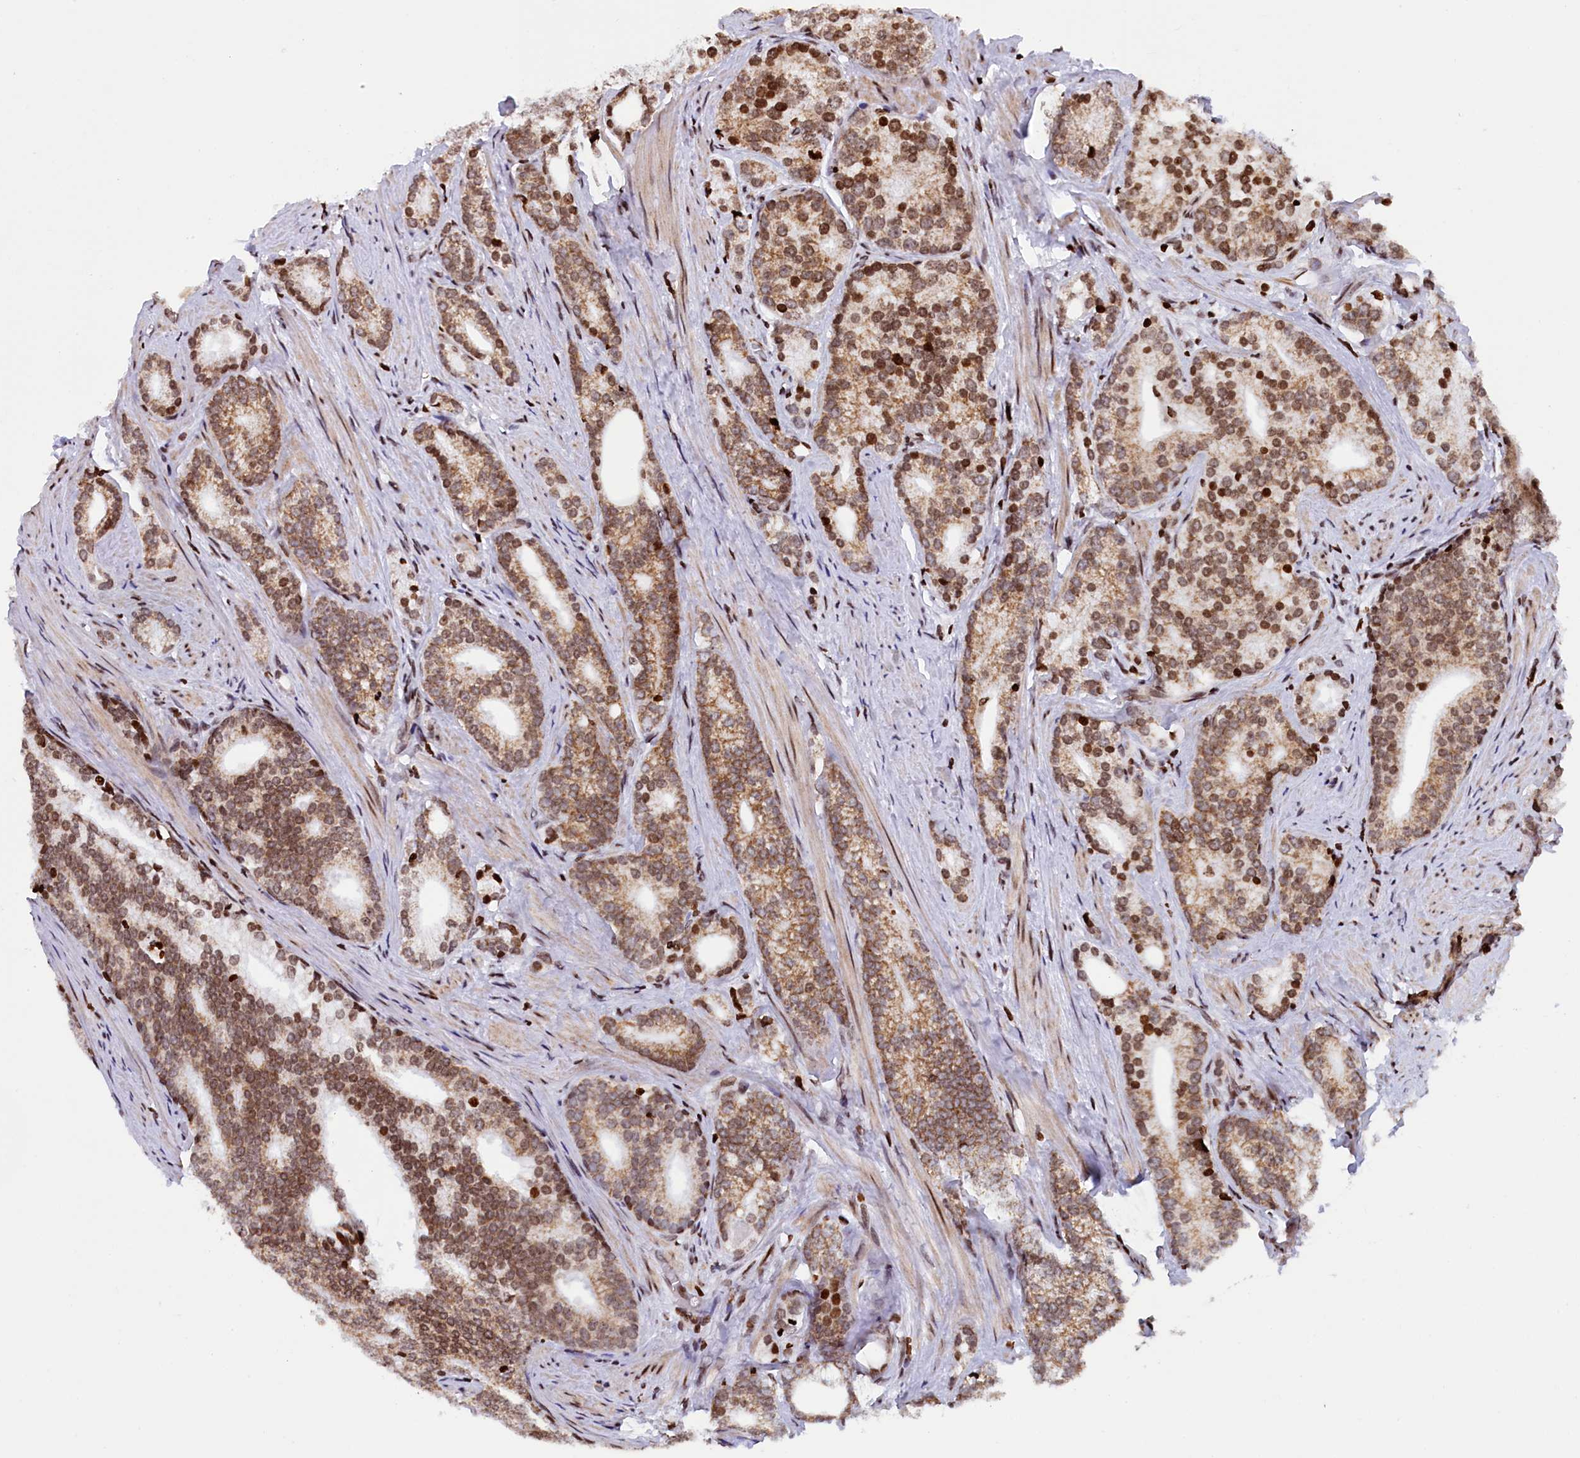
{"staining": {"intensity": "moderate", "quantity": ">75%", "location": "cytoplasmic/membranous,nuclear"}, "tissue": "prostate cancer", "cell_type": "Tumor cells", "image_type": "cancer", "snomed": [{"axis": "morphology", "description": "Adenocarcinoma, Low grade"}, {"axis": "topography", "description": "Prostate"}], "caption": "Immunohistochemistry (IHC) (DAB (3,3'-diaminobenzidine)) staining of prostate cancer (low-grade adenocarcinoma) demonstrates moderate cytoplasmic/membranous and nuclear protein positivity in approximately >75% of tumor cells. The protein is stained brown, and the nuclei are stained in blue (DAB (3,3'-diaminobenzidine) IHC with brightfield microscopy, high magnification).", "gene": "TIMM29", "patient": {"sex": "male", "age": 71}}